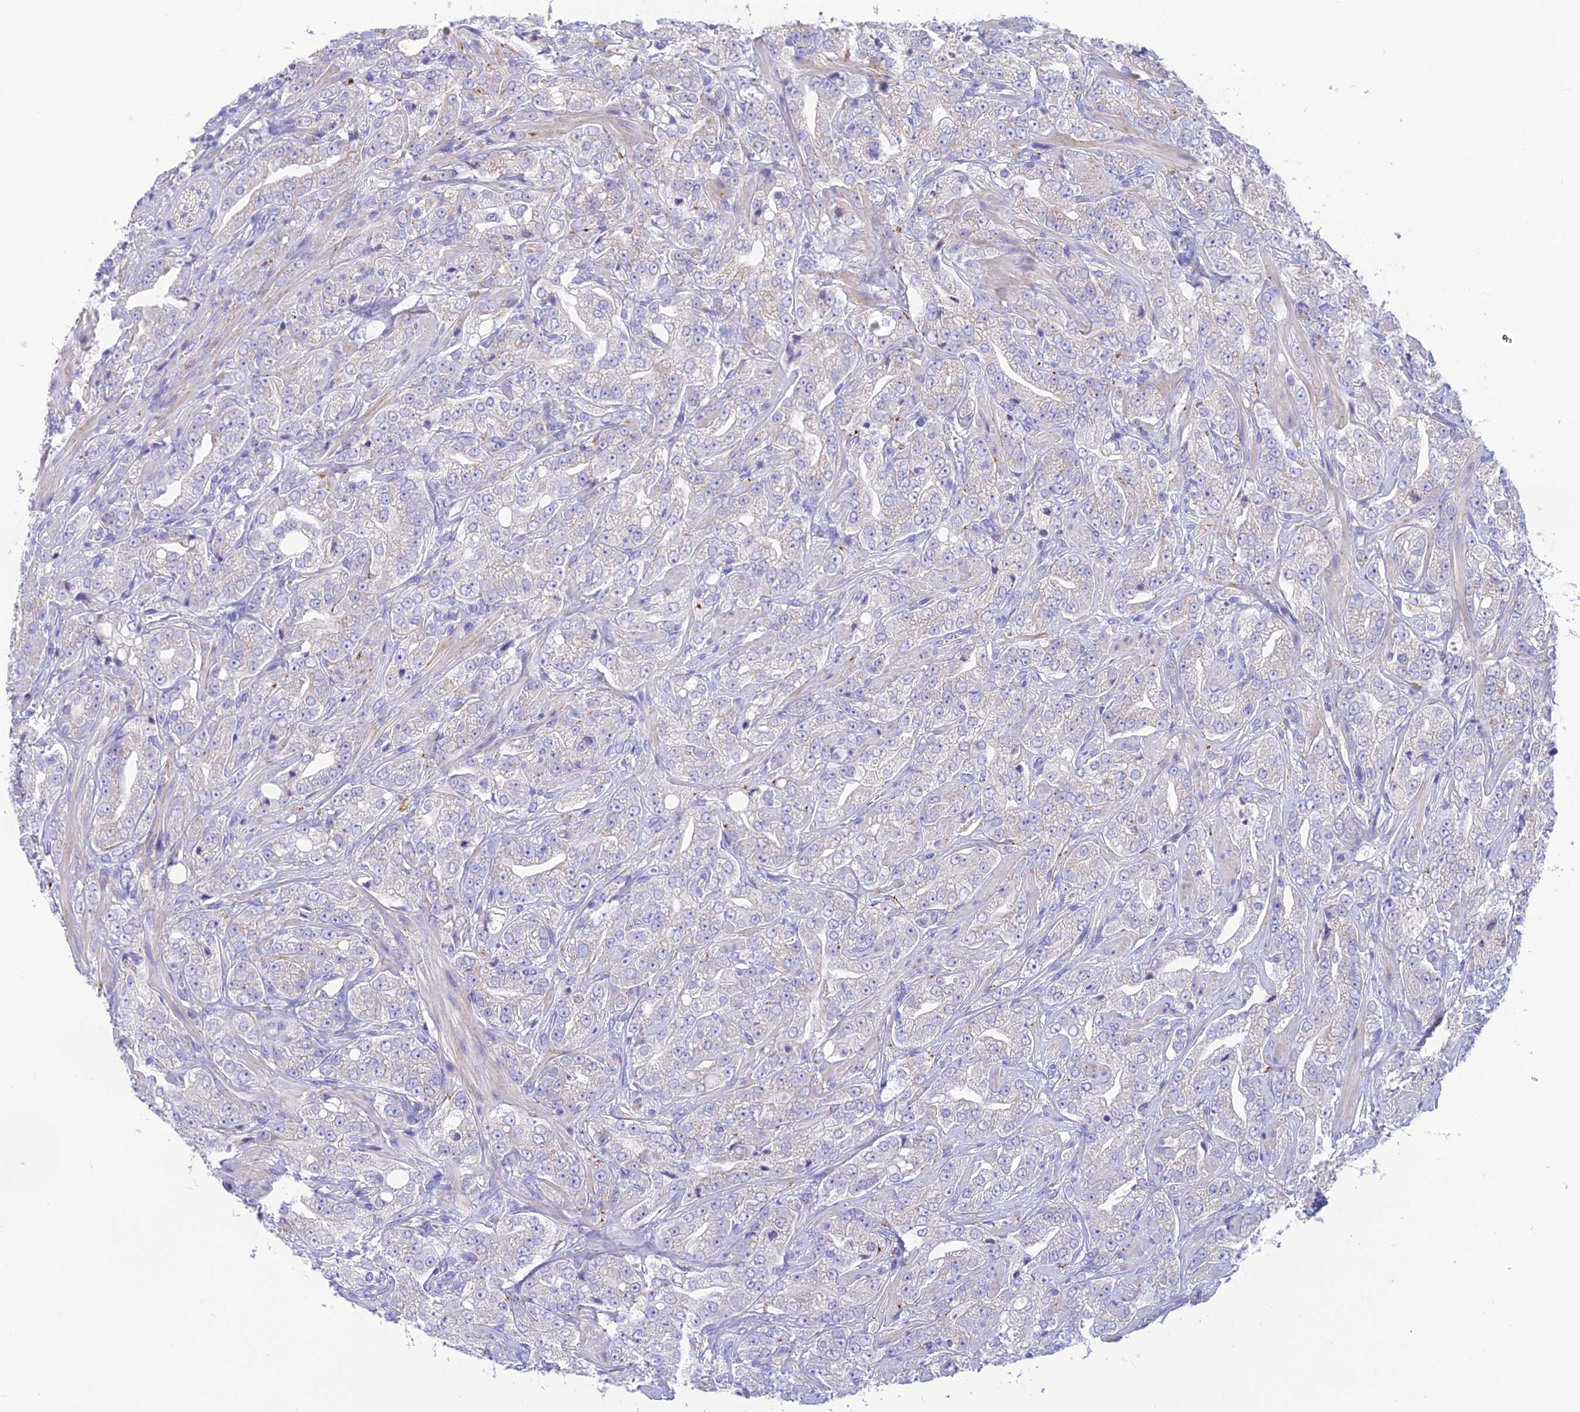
{"staining": {"intensity": "negative", "quantity": "none", "location": "none"}, "tissue": "prostate cancer", "cell_type": "Tumor cells", "image_type": "cancer", "snomed": [{"axis": "morphology", "description": "Adenocarcinoma, Low grade"}, {"axis": "topography", "description": "Prostate"}], "caption": "A high-resolution image shows IHC staining of prostate cancer (adenocarcinoma (low-grade)), which demonstrates no significant staining in tumor cells.", "gene": "HSD17B2", "patient": {"sex": "male", "age": 67}}